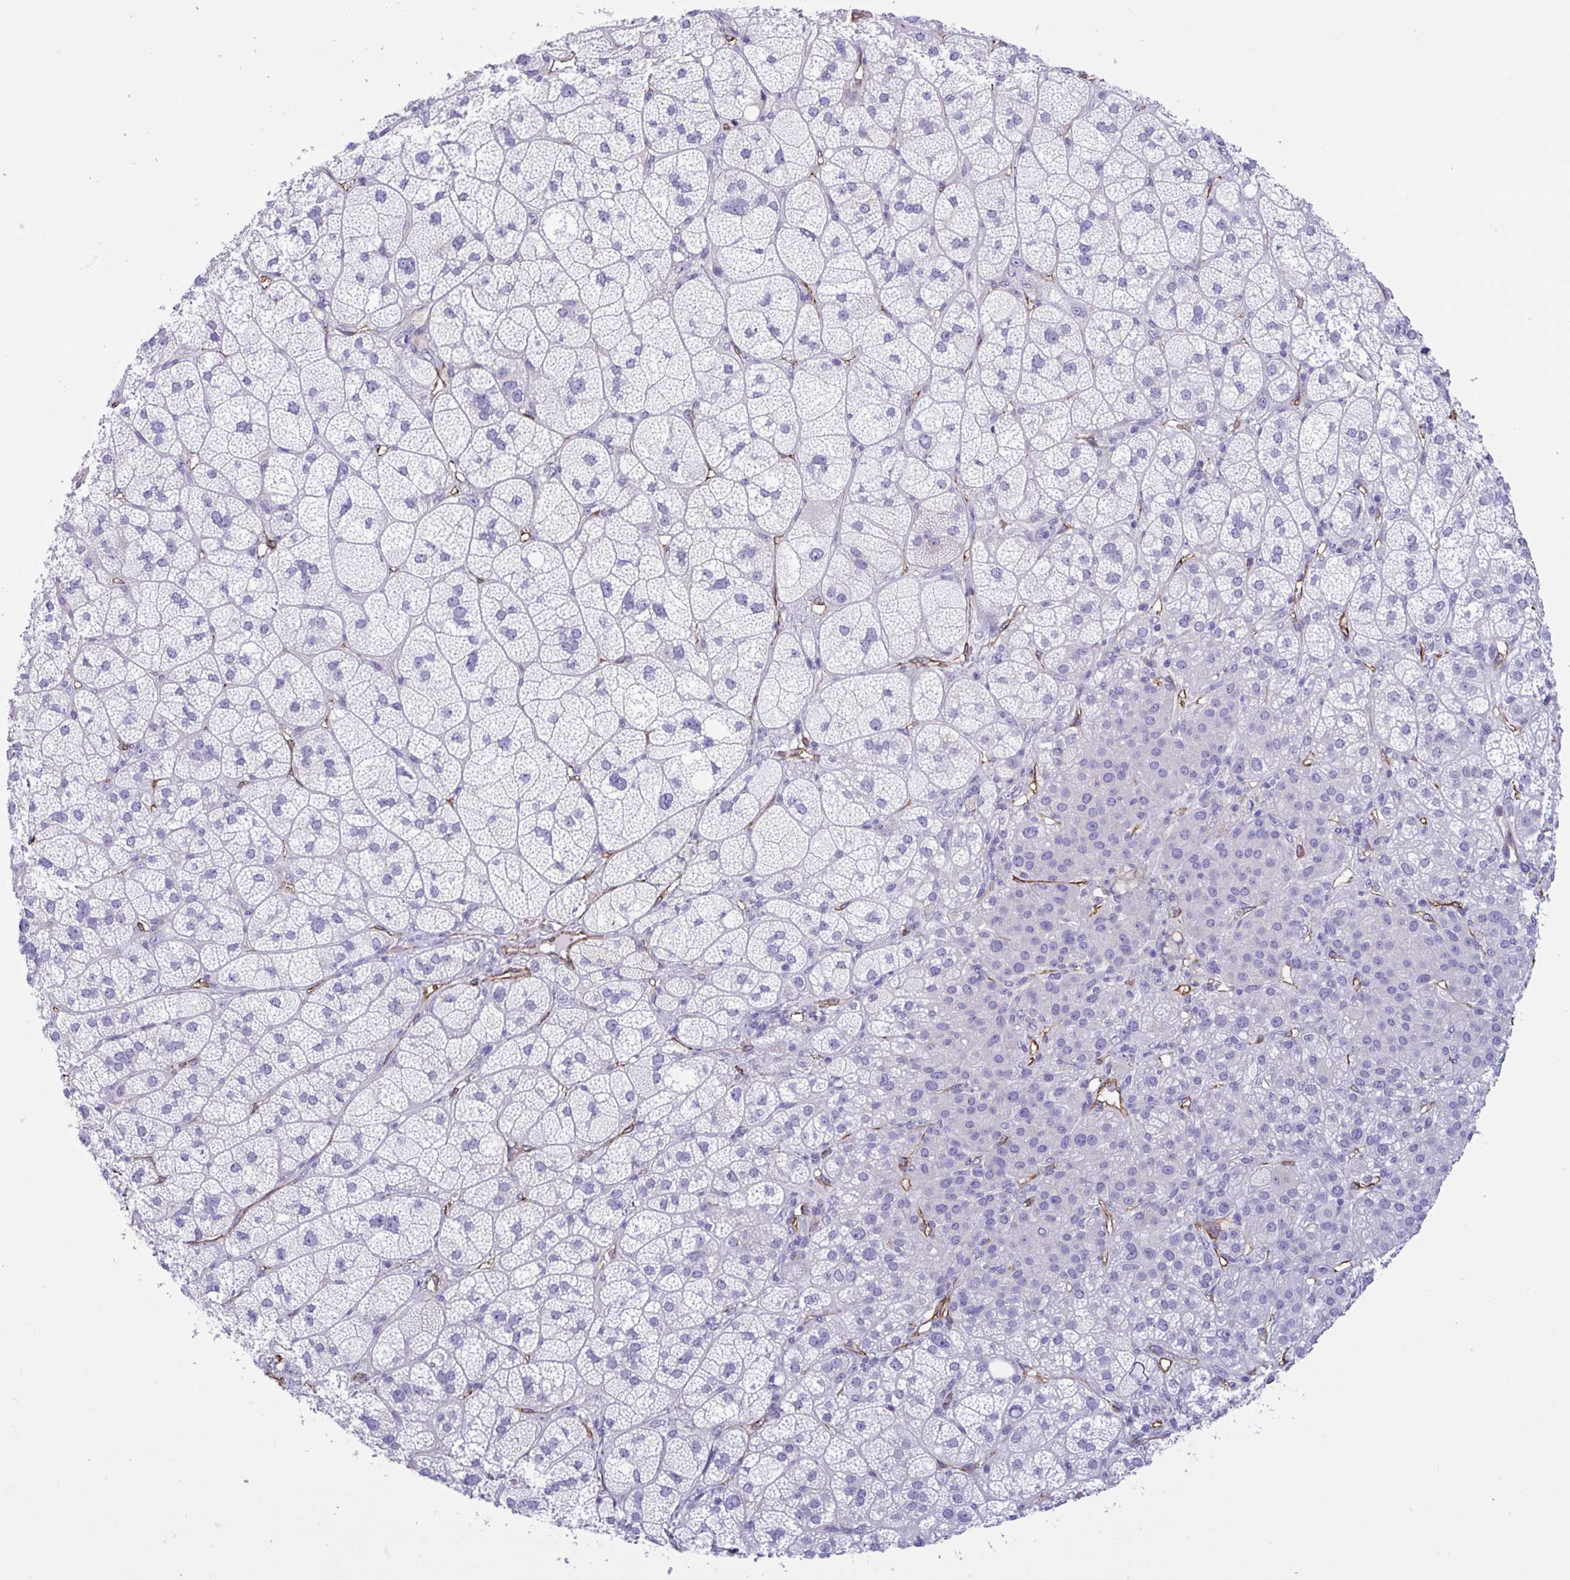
{"staining": {"intensity": "negative", "quantity": "none", "location": "none"}, "tissue": "adrenal gland", "cell_type": "Glandular cells", "image_type": "normal", "snomed": [{"axis": "morphology", "description": "Normal tissue, NOS"}, {"axis": "topography", "description": "Adrenal gland"}], "caption": "This is a image of IHC staining of normal adrenal gland, which shows no expression in glandular cells. (Stains: DAB immunohistochemistry (IHC) with hematoxylin counter stain, Microscopy: brightfield microscopy at high magnification).", "gene": "RPL22L1", "patient": {"sex": "female", "age": 60}}